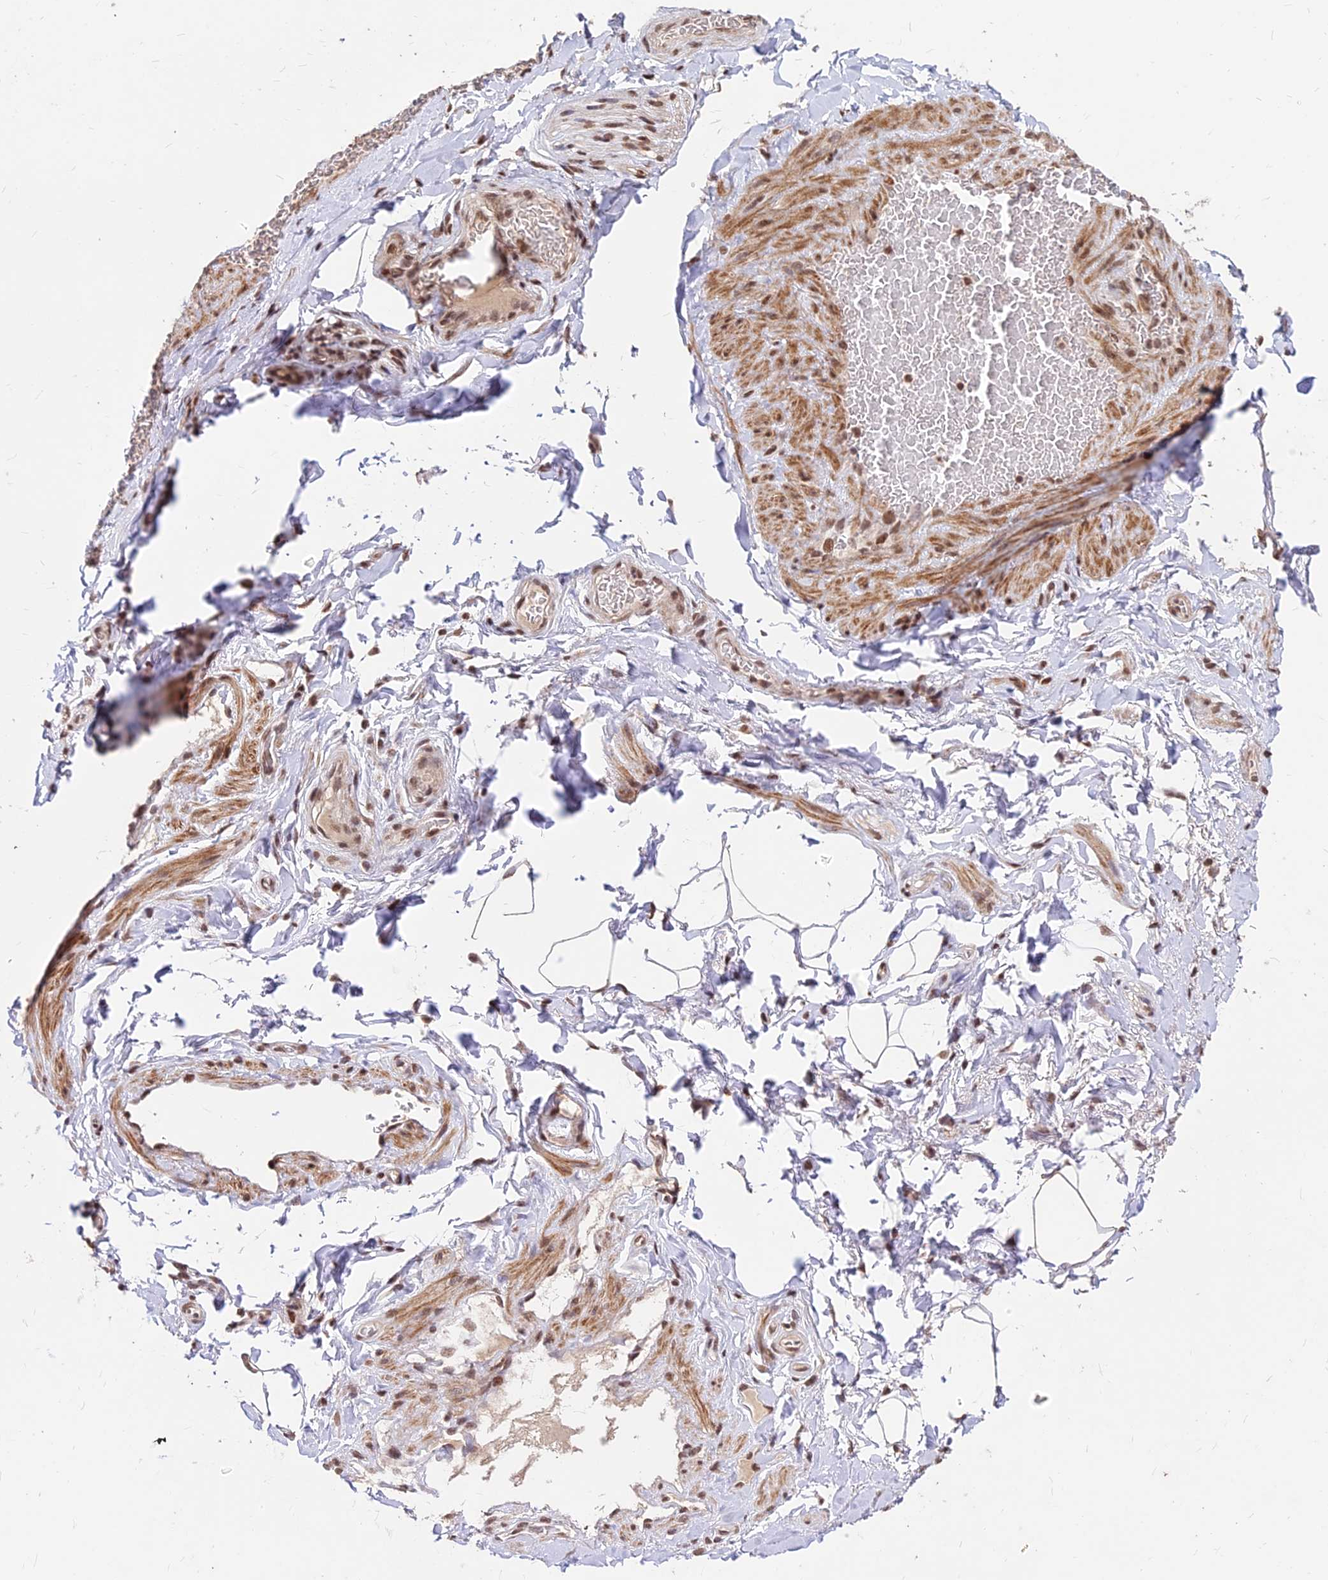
{"staining": {"intensity": "moderate", "quantity": ">75%", "location": "nuclear"}, "tissue": "adipose tissue", "cell_type": "Adipocytes", "image_type": "normal", "snomed": [{"axis": "morphology", "description": "Normal tissue, NOS"}, {"axis": "topography", "description": "Soft tissue"}, {"axis": "topography", "description": "Vascular tissue"}], "caption": "Immunohistochemical staining of unremarkable human adipose tissue exhibits medium levels of moderate nuclear expression in about >75% of adipocytes. The protein of interest is shown in brown color, while the nuclei are stained blue.", "gene": "ZBED4", "patient": {"sex": "male", "age": 54}}